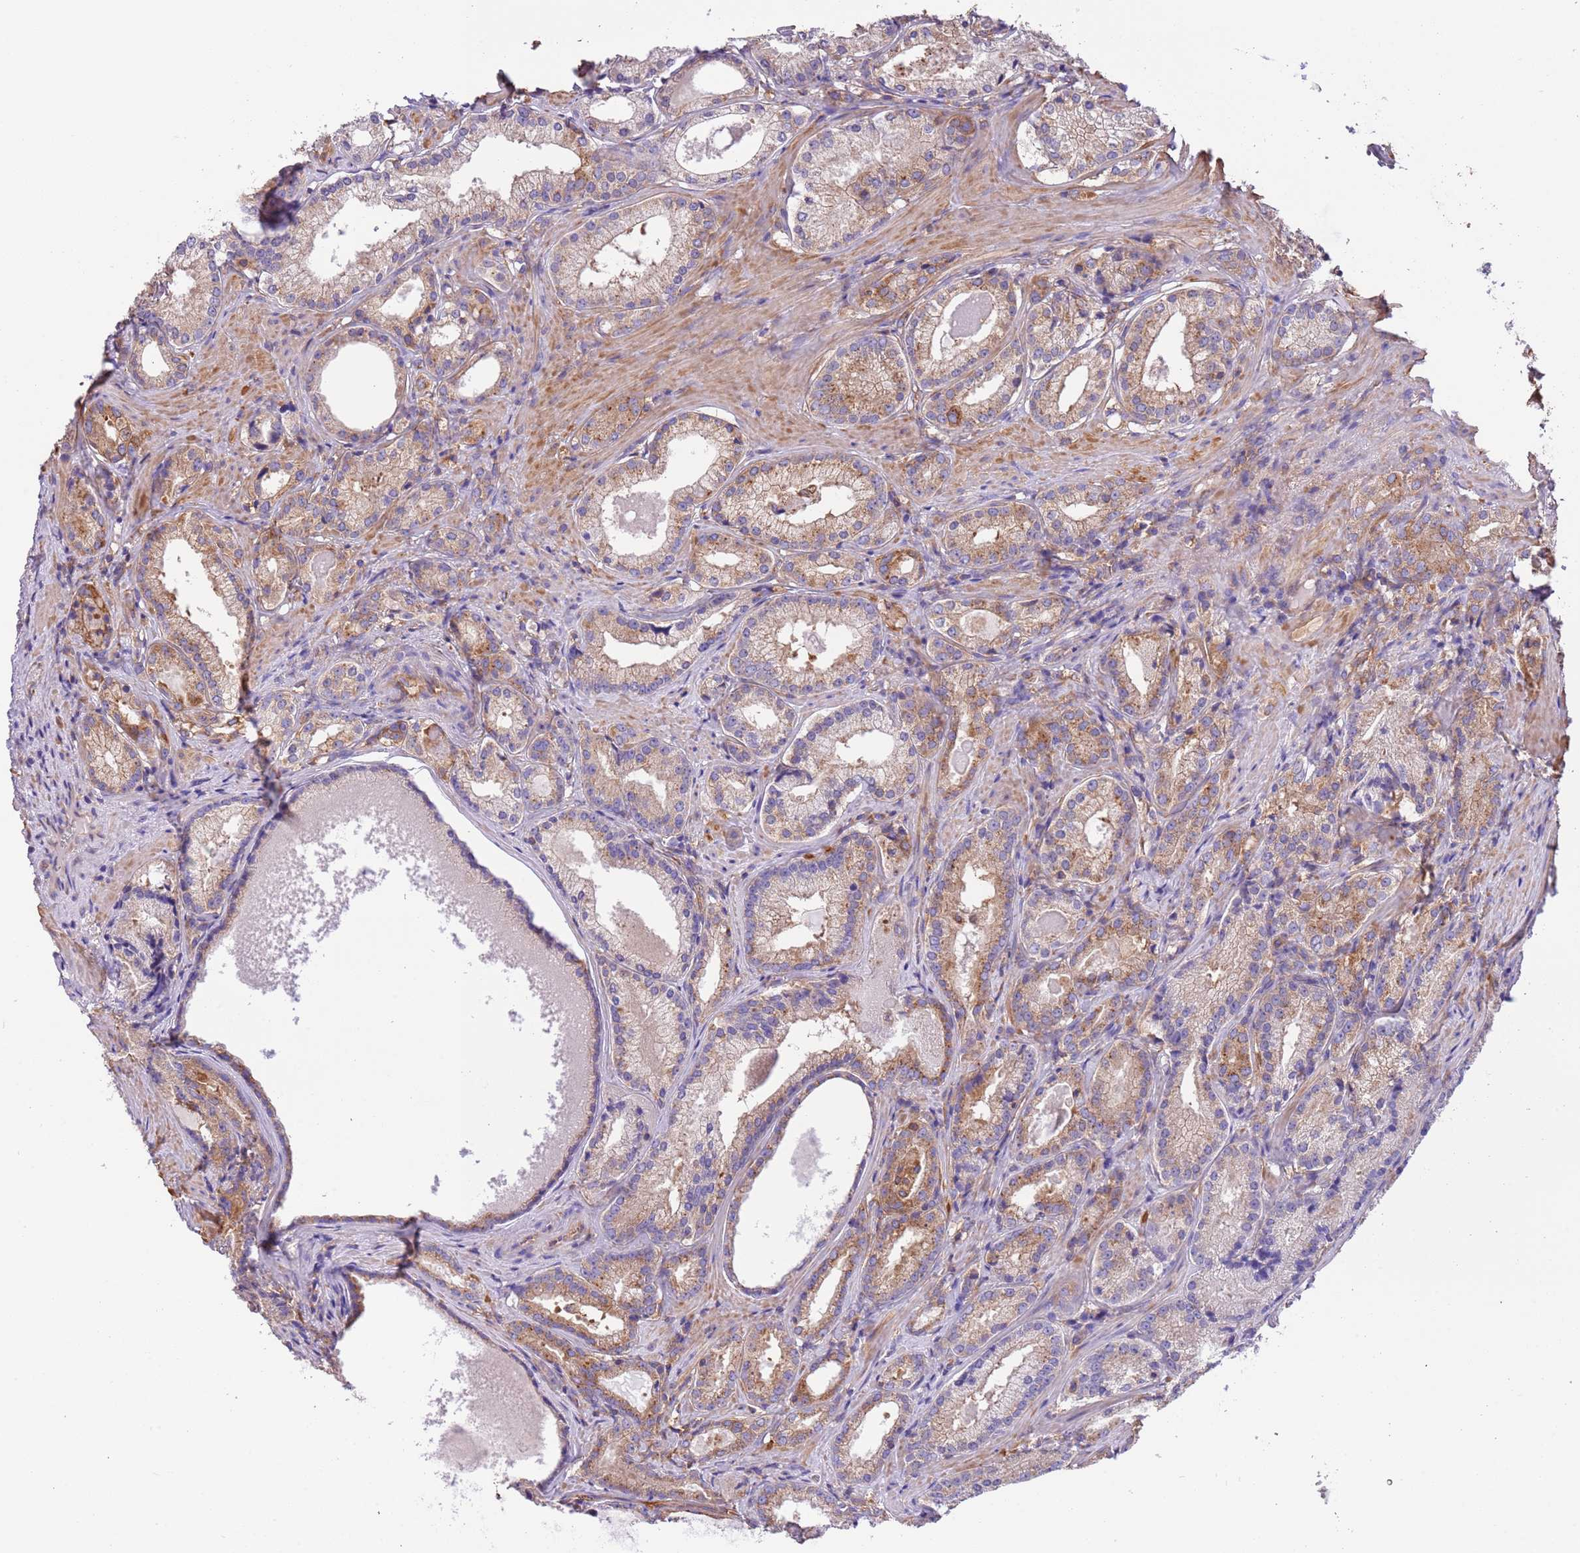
{"staining": {"intensity": "moderate", "quantity": ">75%", "location": "cytoplasmic/membranous"}, "tissue": "prostate cancer", "cell_type": "Tumor cells", "image_type": "cancer", "snomed": [{"axis": "morphology", "description": "Adenocarcinoma, Low grade"}, {"axis": "topography", "description": "Prostate"}], "caption": "Prostate cancer (low-grade adenocarcinoma) tissue exhibits moderate cytoplasmic/membranous expression in approximately >75% of tumor cells, visualized by immunohistochemistry.", "gene": "NAALADL1", "patient": {"sex": "male", "age": 57}}